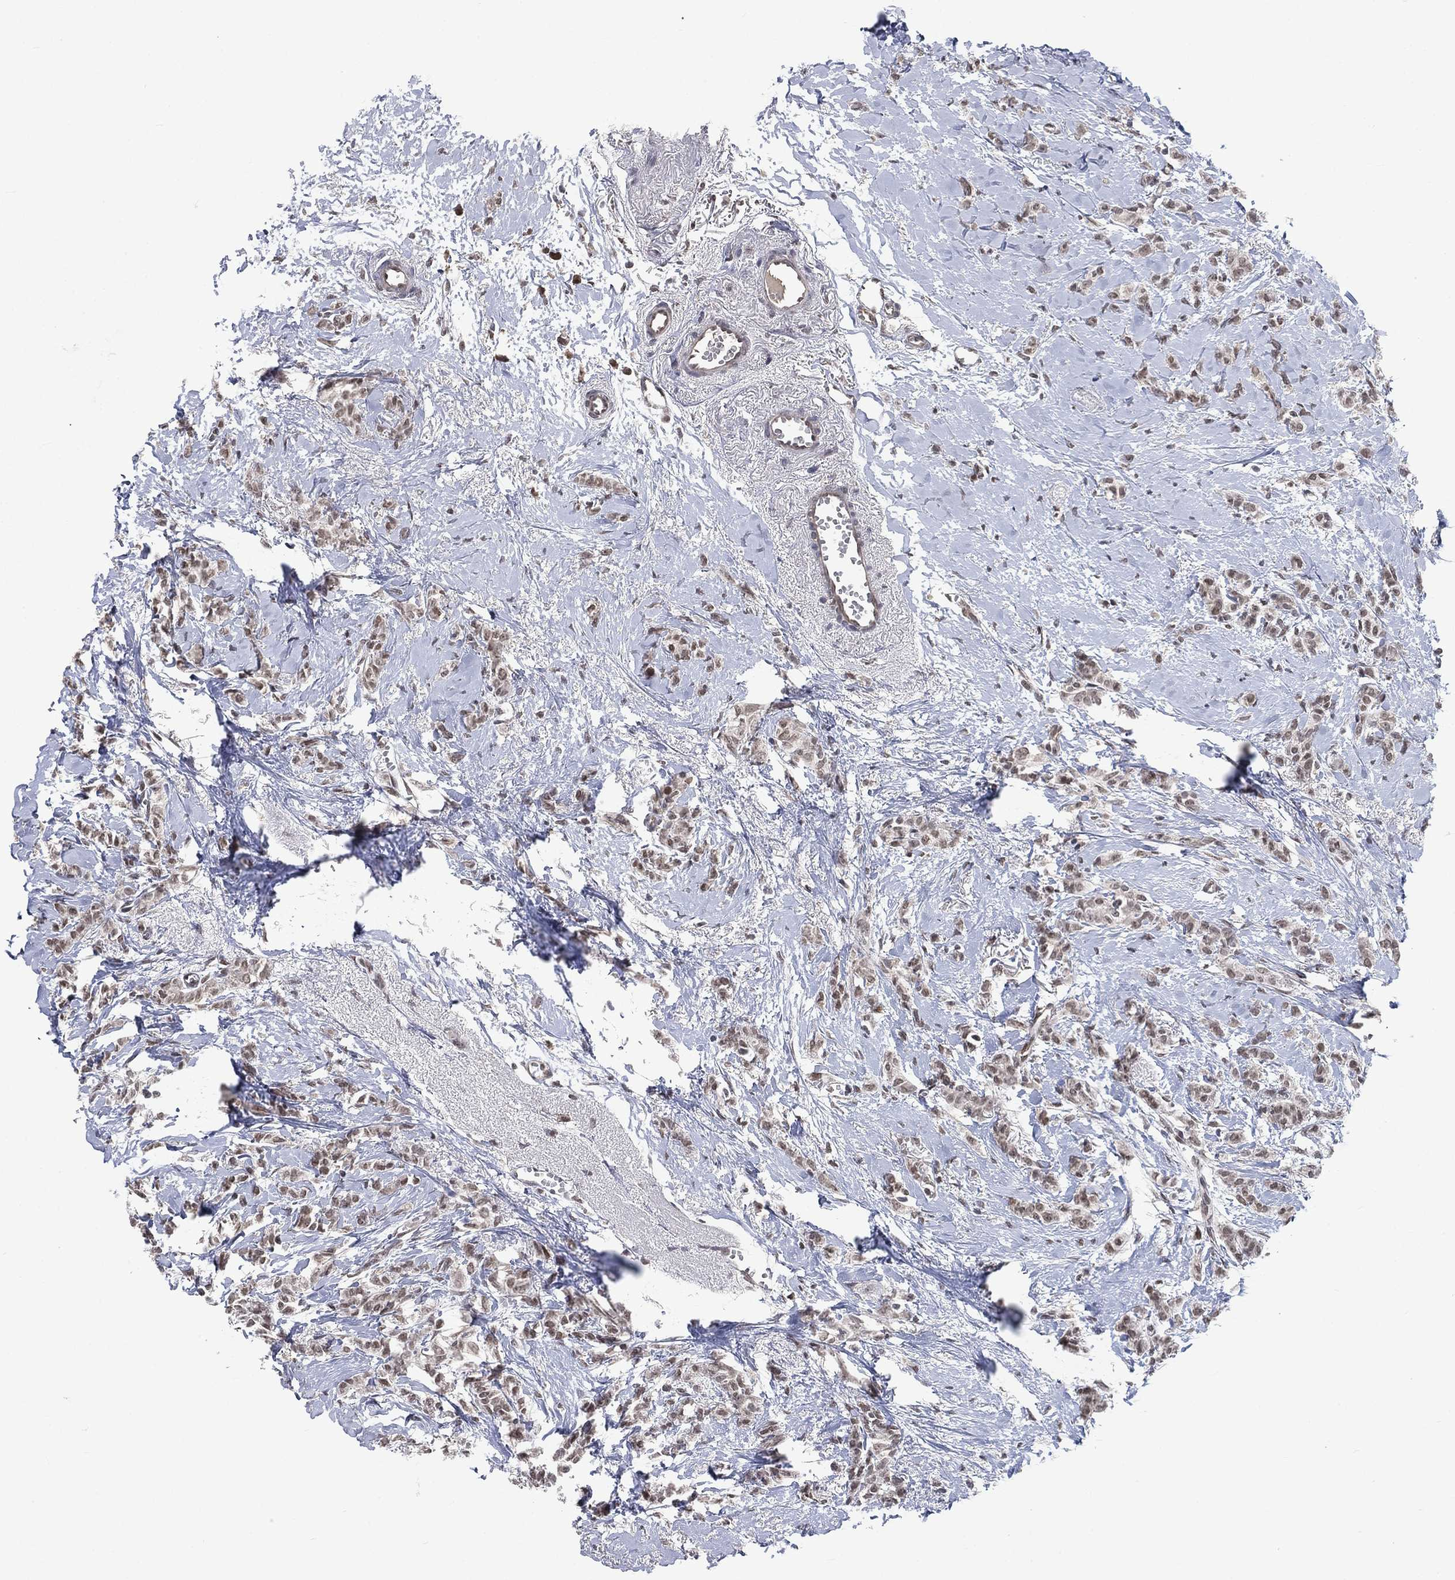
{"staining": {"intensity": "negative", "quantity": "none", "location": "none"}, "tissue": "breast cancer", "cell_type": "Tumor cells", "image_type": "cancer", "snomed": [{"axis": "morphology", "description": "Duct carcinoma"}, {"axis": "topography", "description": "Breast"}], "caption": "This is an IHC micrograph of human breast cancer (invasive ductal carcinoma). There is no expression in tumor cells.", "gene": "YLPM1", "patient": {"sex": "female", "age": 85}}